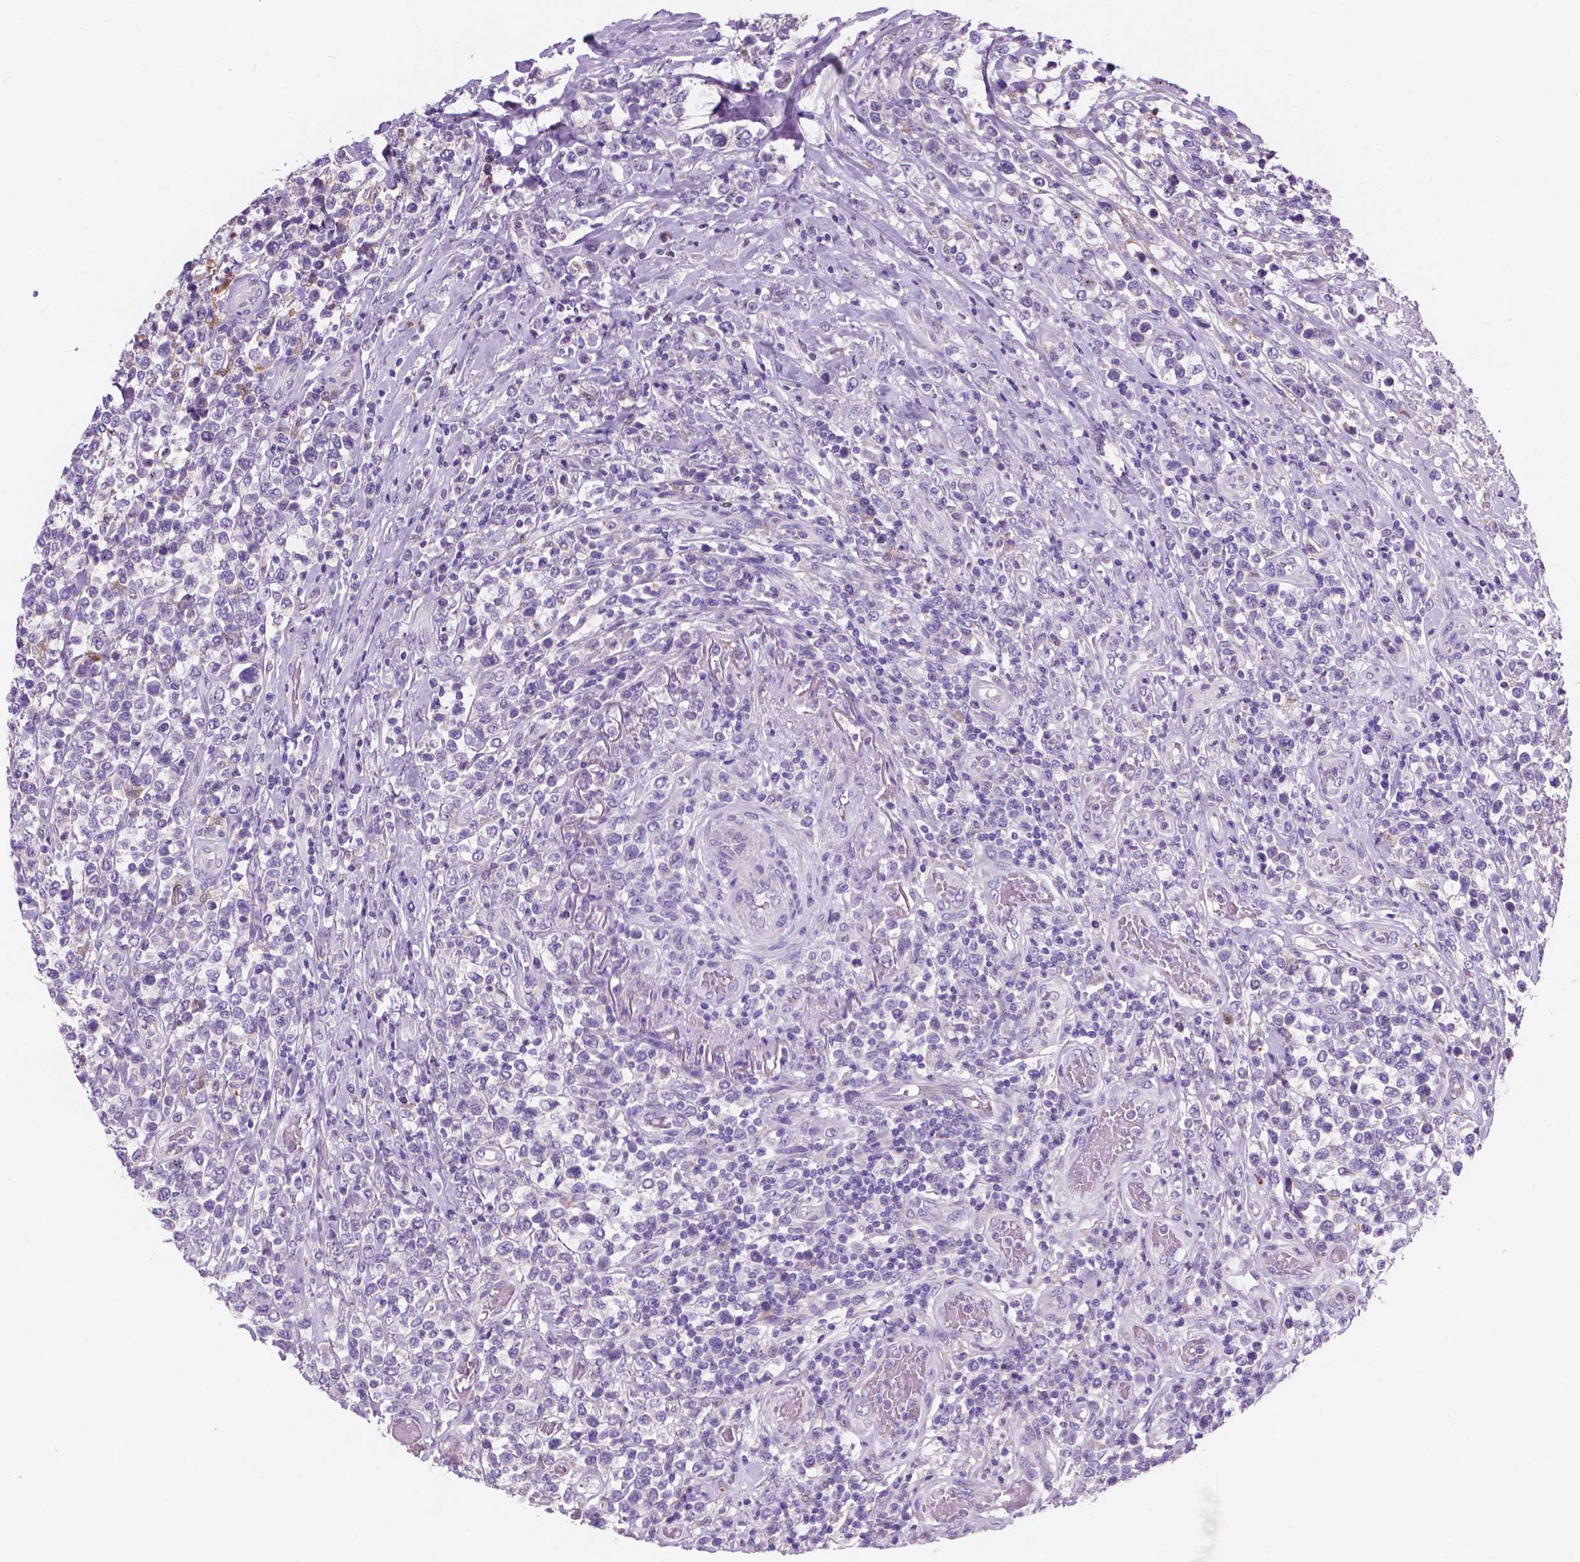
{"staining": {"intensity": "negative", "quantity": "none", "location": "none"}, "tissue": "lymphoma", "cell_type": "Tumor cells", "image_type": "cancer", "snomed": [{"axis": "morphology", "description": "Malignant lymphoma, non-Hodgkin's type, High grade"}, {"axis": "topography", "description": "Soft tissue"}], "caption": "There is no significant staining in tumor cells of lymphoma.", "gene": "IREB2", "patient": {"sex": "female", "age": 56}}